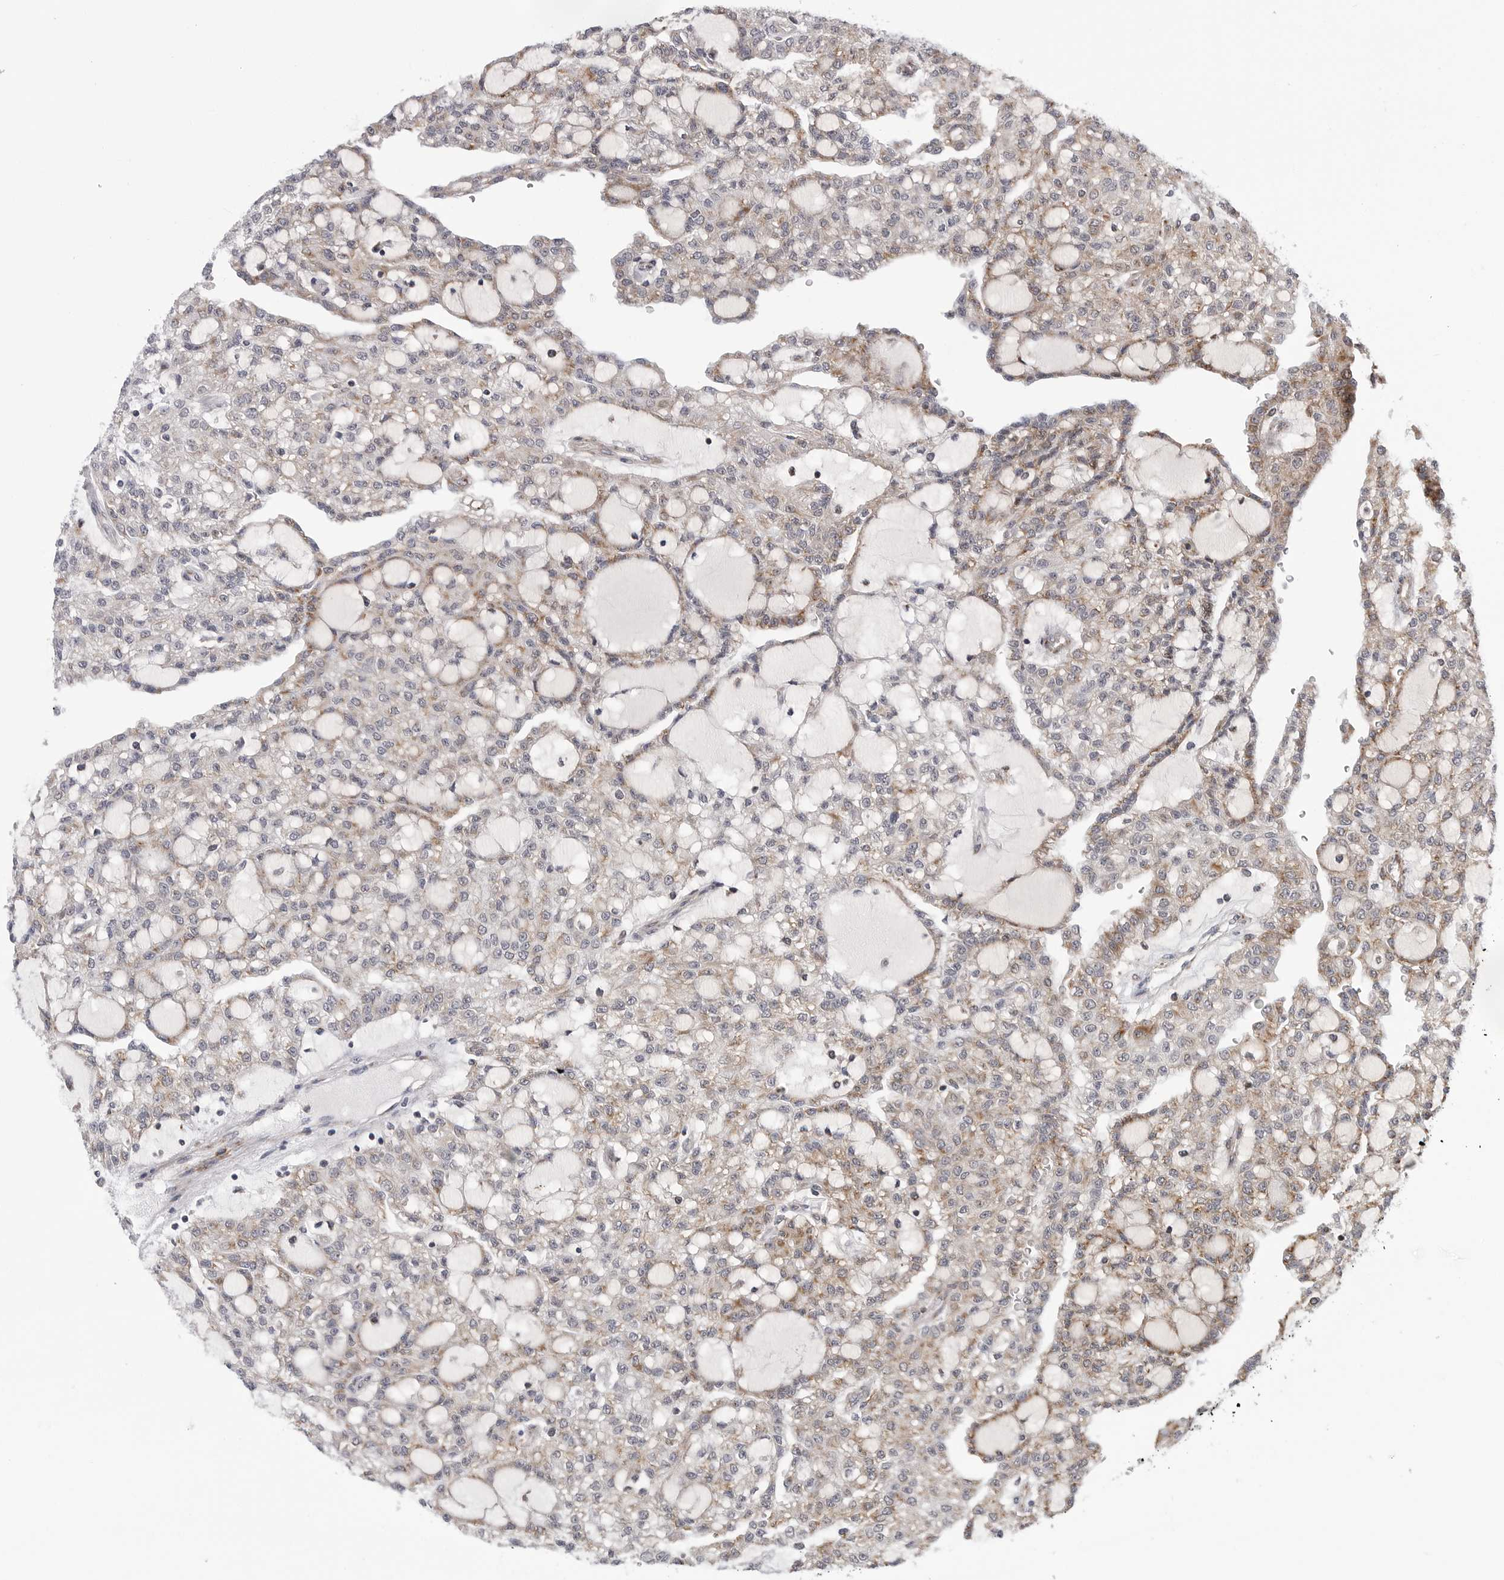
{"staining": {"intensity": "weak", "quantity": "25%-75%", "location": "cytoplasmic/membranous"}, "tissue": "renal cancer", "cell_type": "Tumor cells", "image_type": "cancer", "snomed": [{"axis": "morphology", "description": "Adenocarcinoma, NOS"}, {"axis": "topography", "description": "Kidney"}], "caption": "Immunohistochemical staining of human renal cancer (adenocarcinoma) reveals low levels of weak cytoplasmic/membranous staining in approximately 25%-75% of tumor cells. Nuclei are stained in blue.", "gene": "CDK20", "patient": {"sex": "male", "age": 63}}